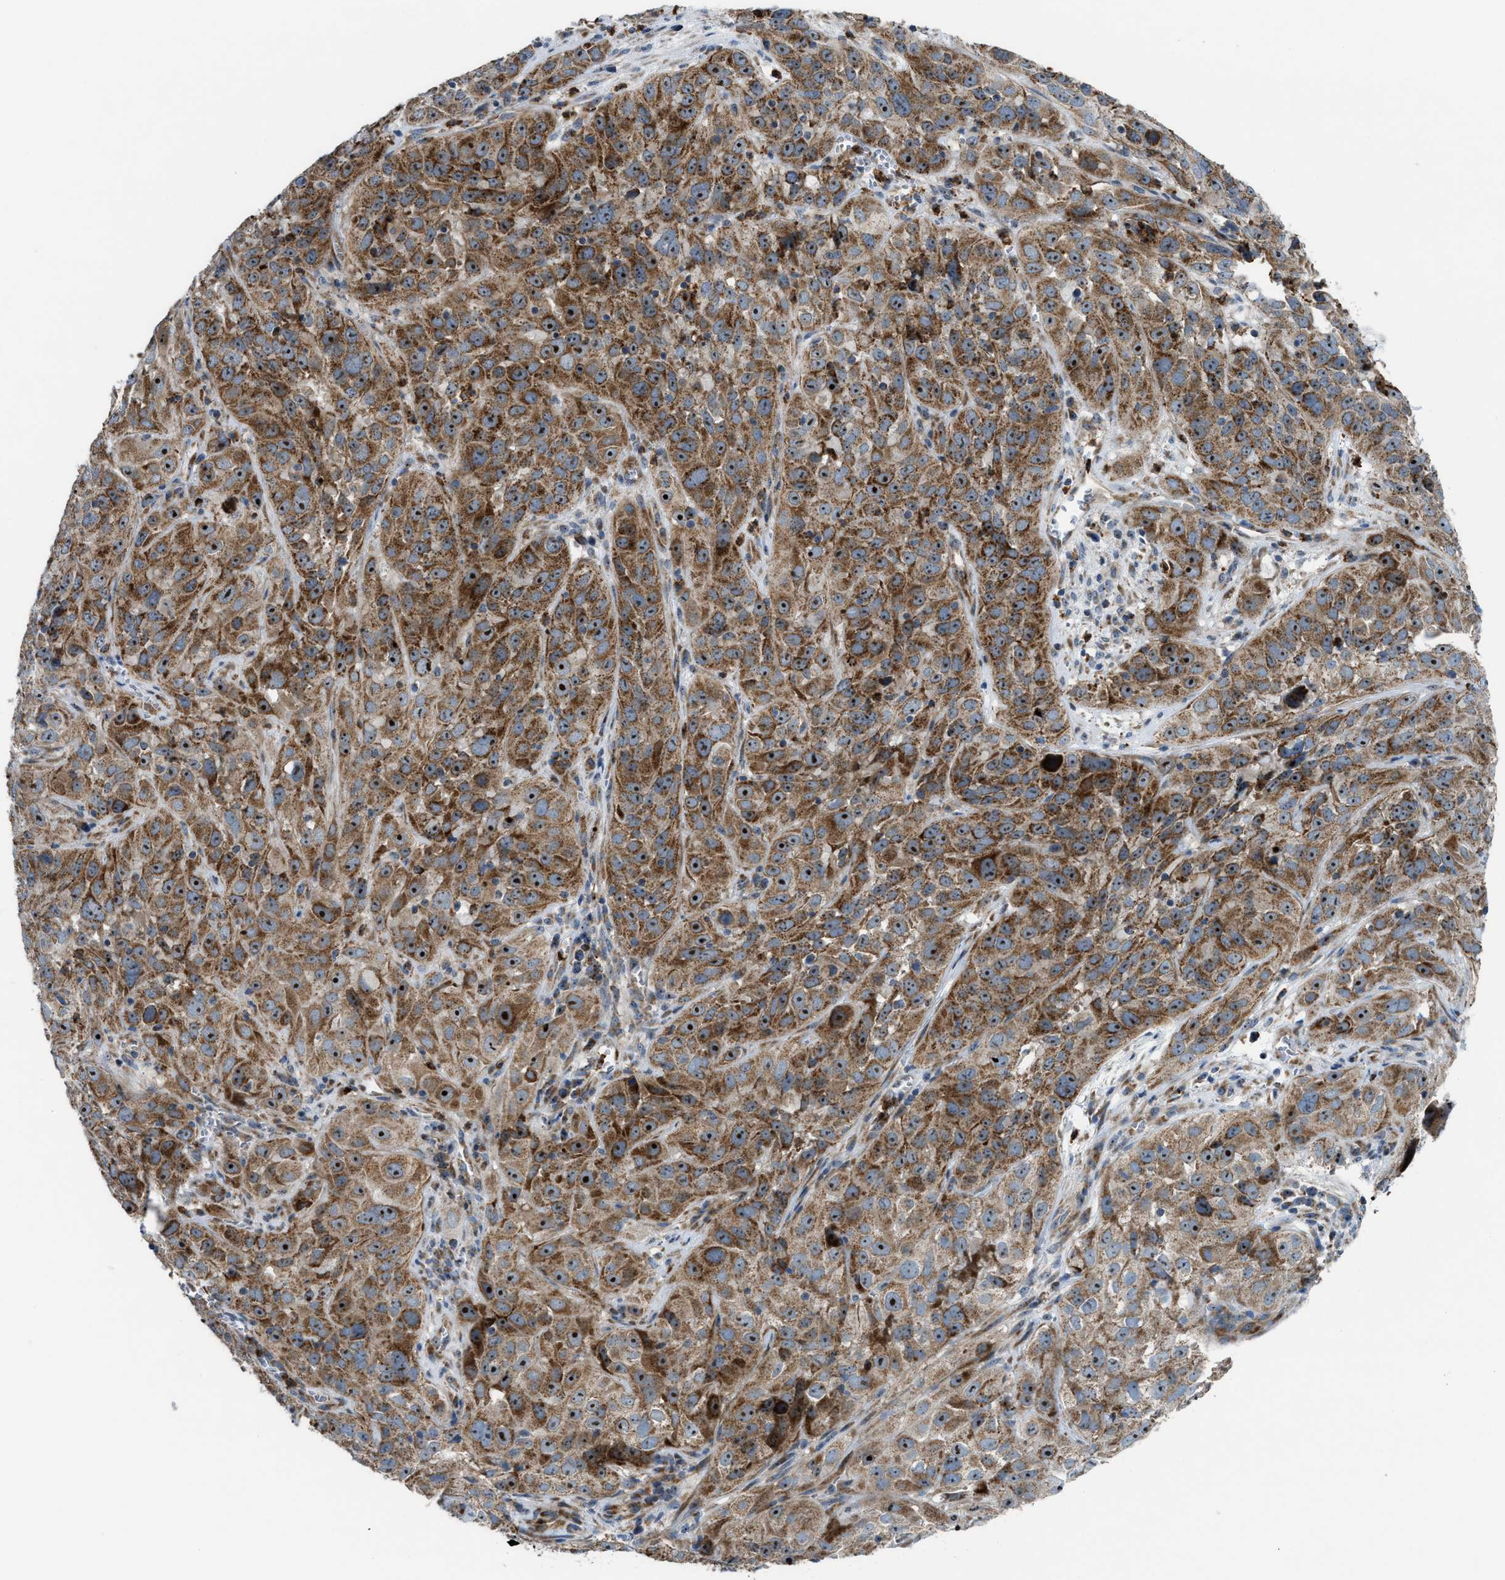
{"staining": {"intensity": "moderate", "quantity": ">75%", "location": "cytoplasmic/membranous,nuclear"}, "tissue": "cervical cancer", "cell_type": "Tumor cells", "image_type": "cancer", "snomed": [{"axis": "morphology", "description": "Squamous cell carcinoma, NOS"}, {"axis": "topography", "description": "Cervix"}], "caption": "A medium amount of moderate cytoplasmic/membranous and nuclear staining is identified in approximately >75% of tumor cells in squamous cell carcinoma (cervical) tissue.", "gene": "TPH1", "patient": {"sex": "female", "age": 32}}